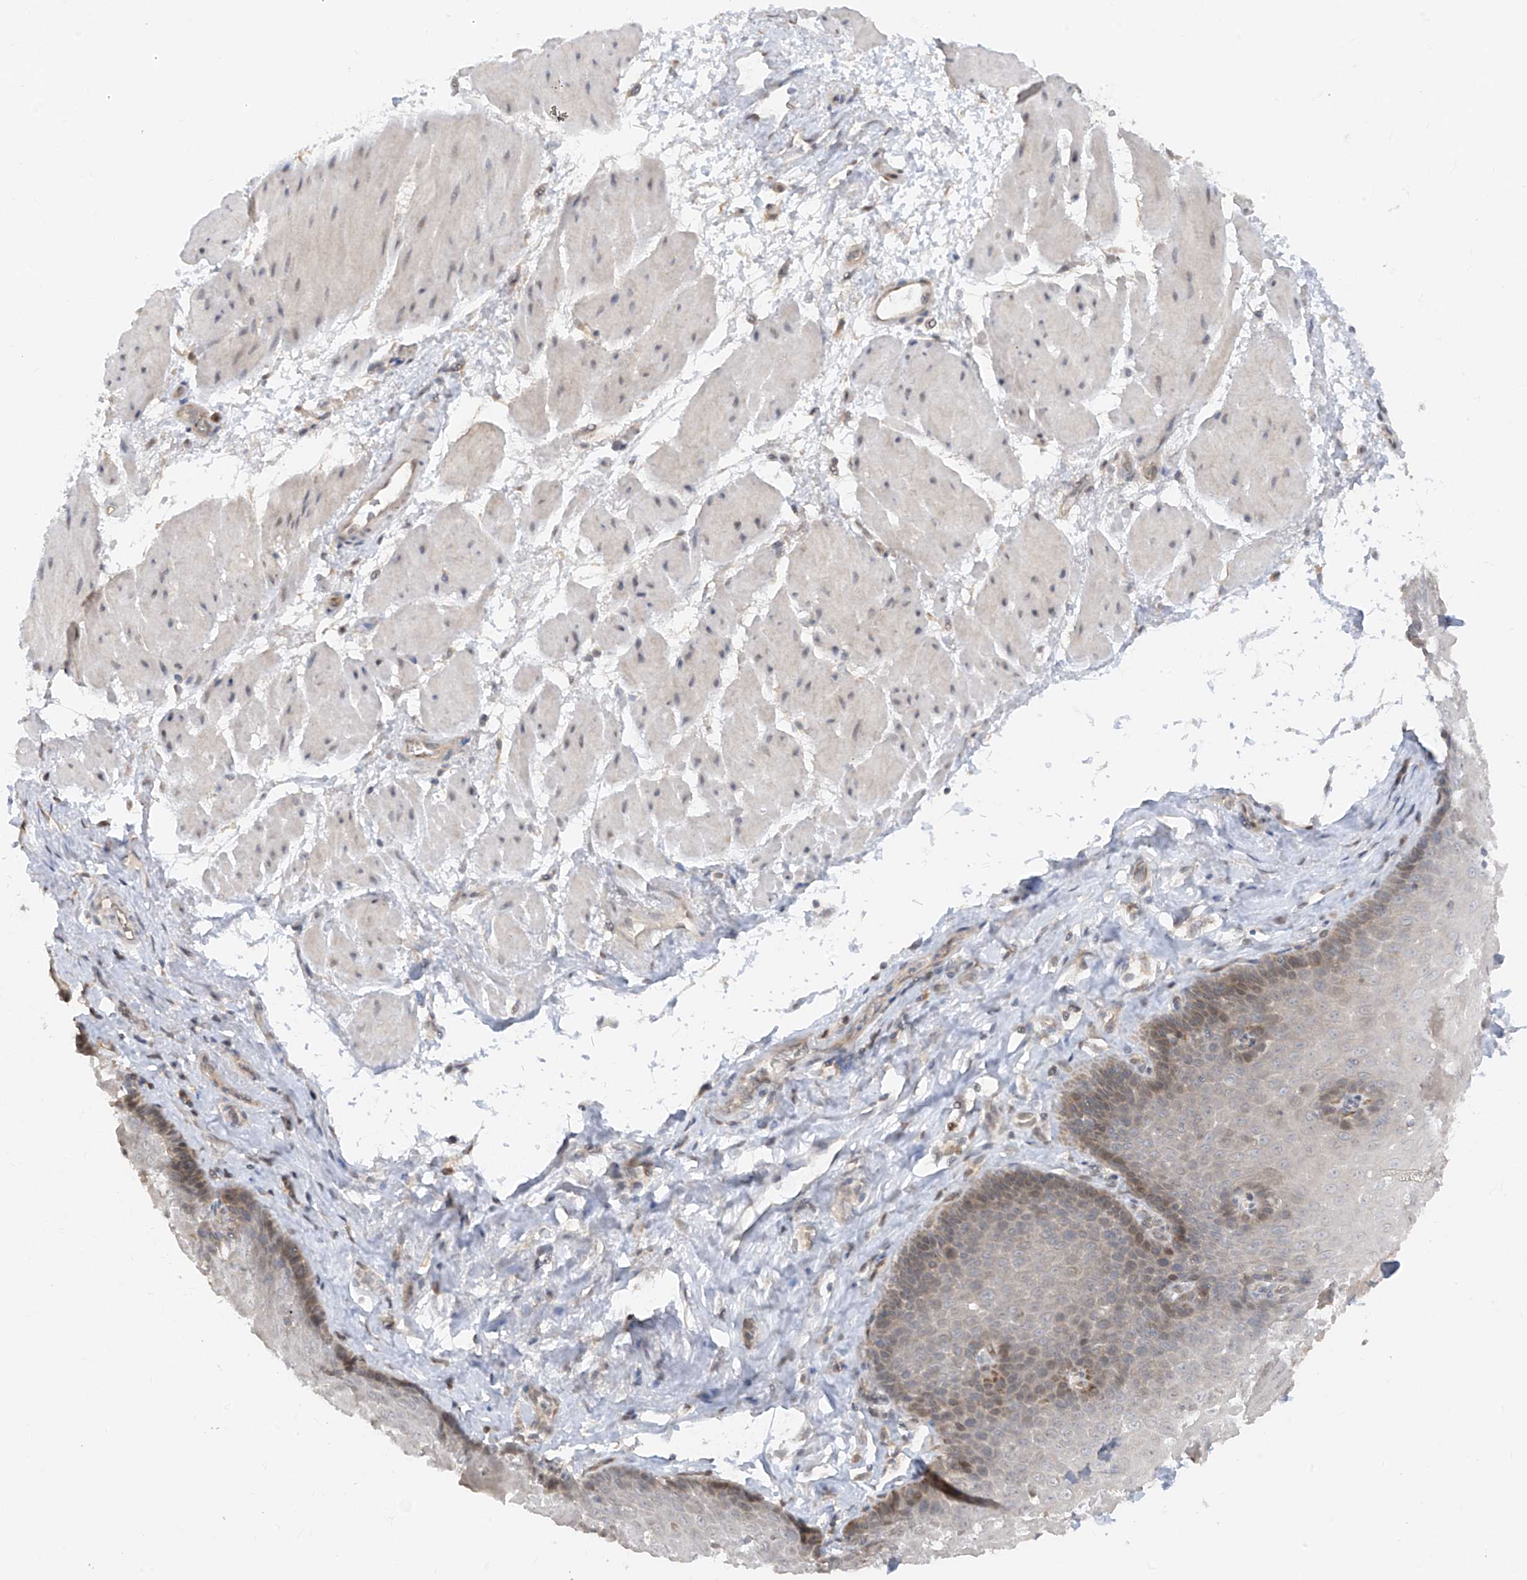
{"staining": {"intensity": "moderate", "quantity": "<25%", "location": "cytoplasmic/membranous,nuclear"}, "tissue": "esophagus", "cell_type": "Squamous epithelial cells", "image_type": "normal", "snomed": [{"axis": "morphology", "description": "Normal tissue, NOS"}, {"axis": "topography", "description": "Esophagus"}], "caption": "Moderate cytoplasmic/membranous,nuclear protein positivity is seen in approximately <25% of squamous epithelial cells in esophagus.", "gene": "ZNF358", "patient": {"sex": "female", "age": 66}}